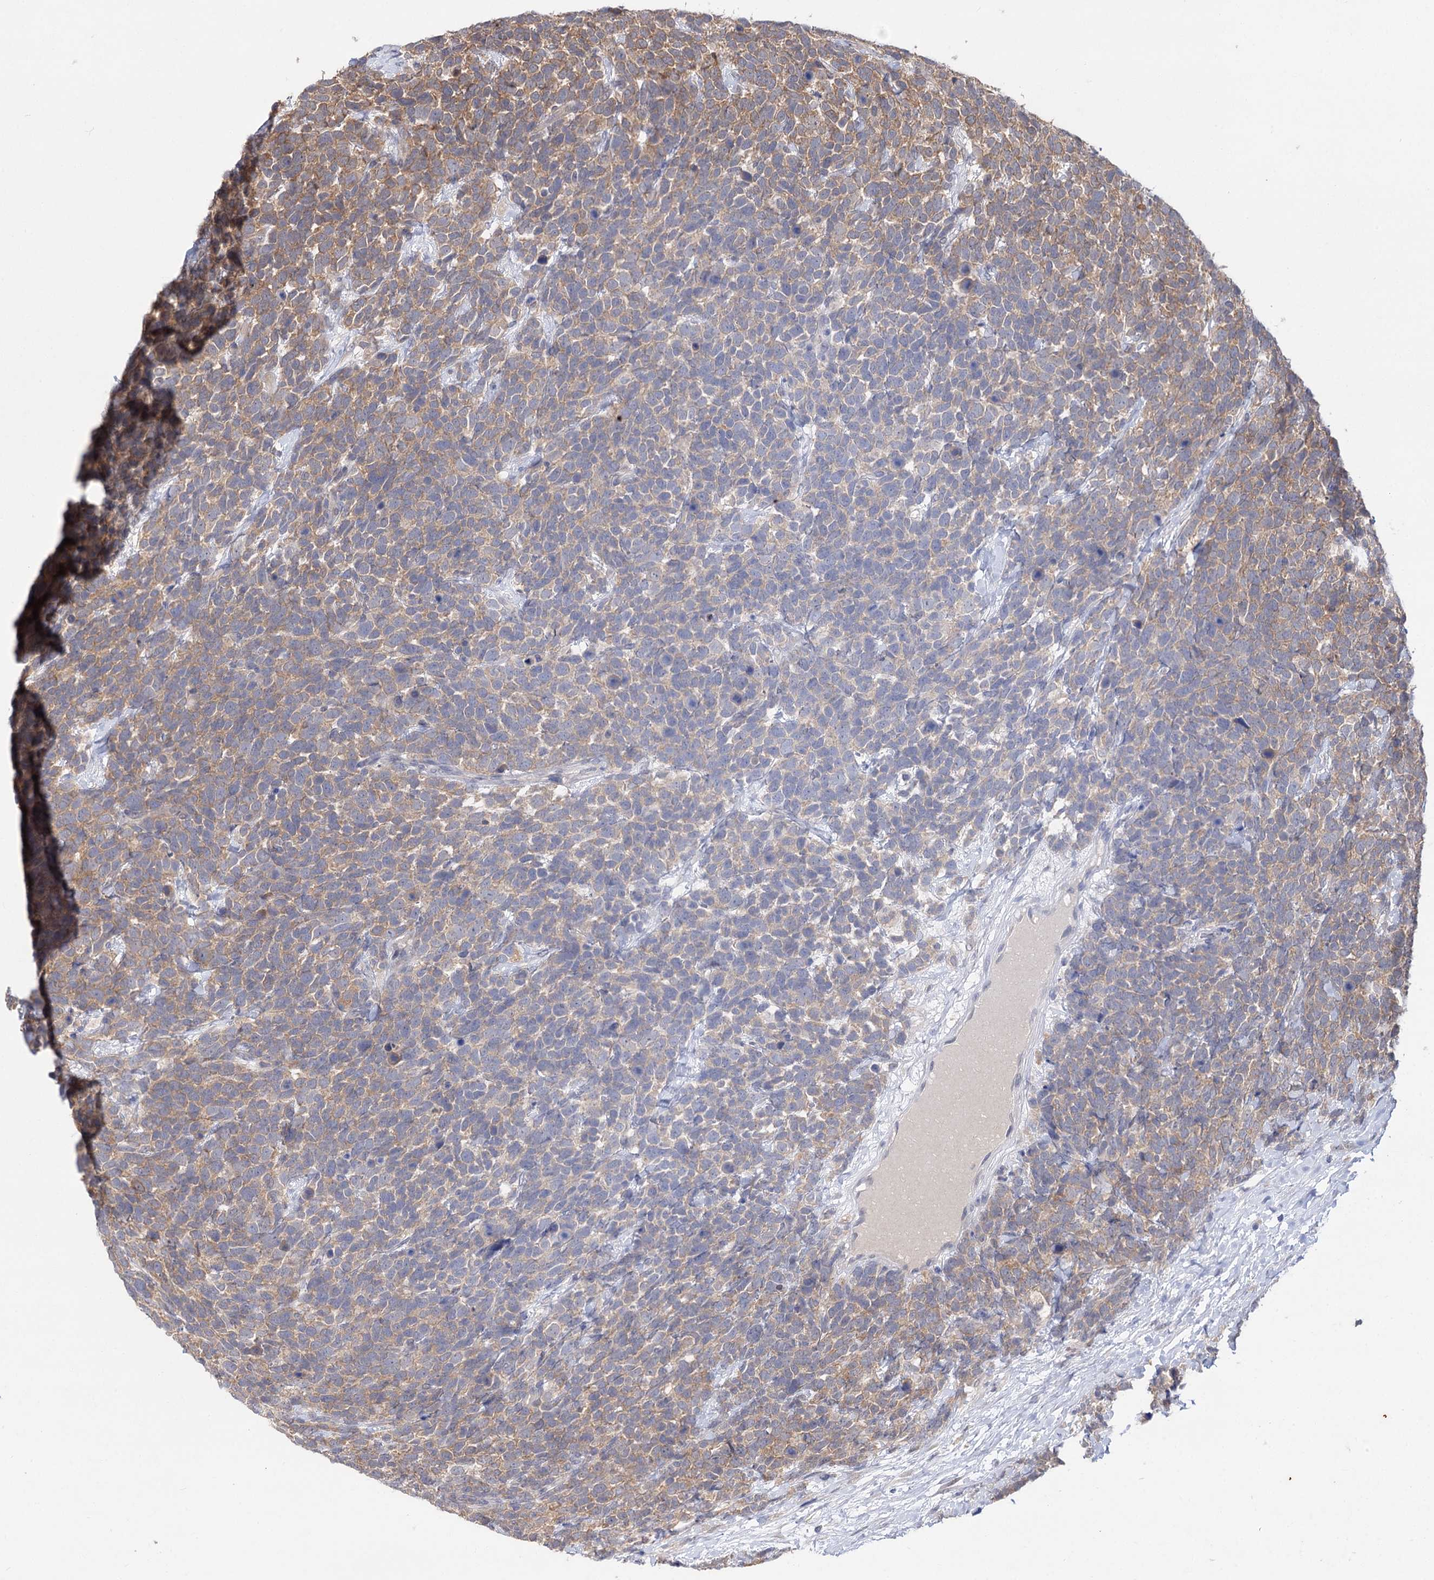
{"staining": {"intensity": "moderate", "quantity": "<25%", "location": "cytoplasmic/membranous"}, "tissue": "urothelial cancer", "cell_type": "Tumor cells", "image_type": "cancer", "snomed": [{"axis": "morphology", "description": "Urothelial carcinoma, High grade"}, {"axis": "topography", "description": "Urinary bladder"}], "caption": "High-power microscopy captured an immunohistochemistry micrograph of urothelial cancer, revealing moderate cytoplasmic/membranous expression in about <25% of tumor cells.", "gene": "FBXW8", "patient": {"sex": "female", "age": 82}}